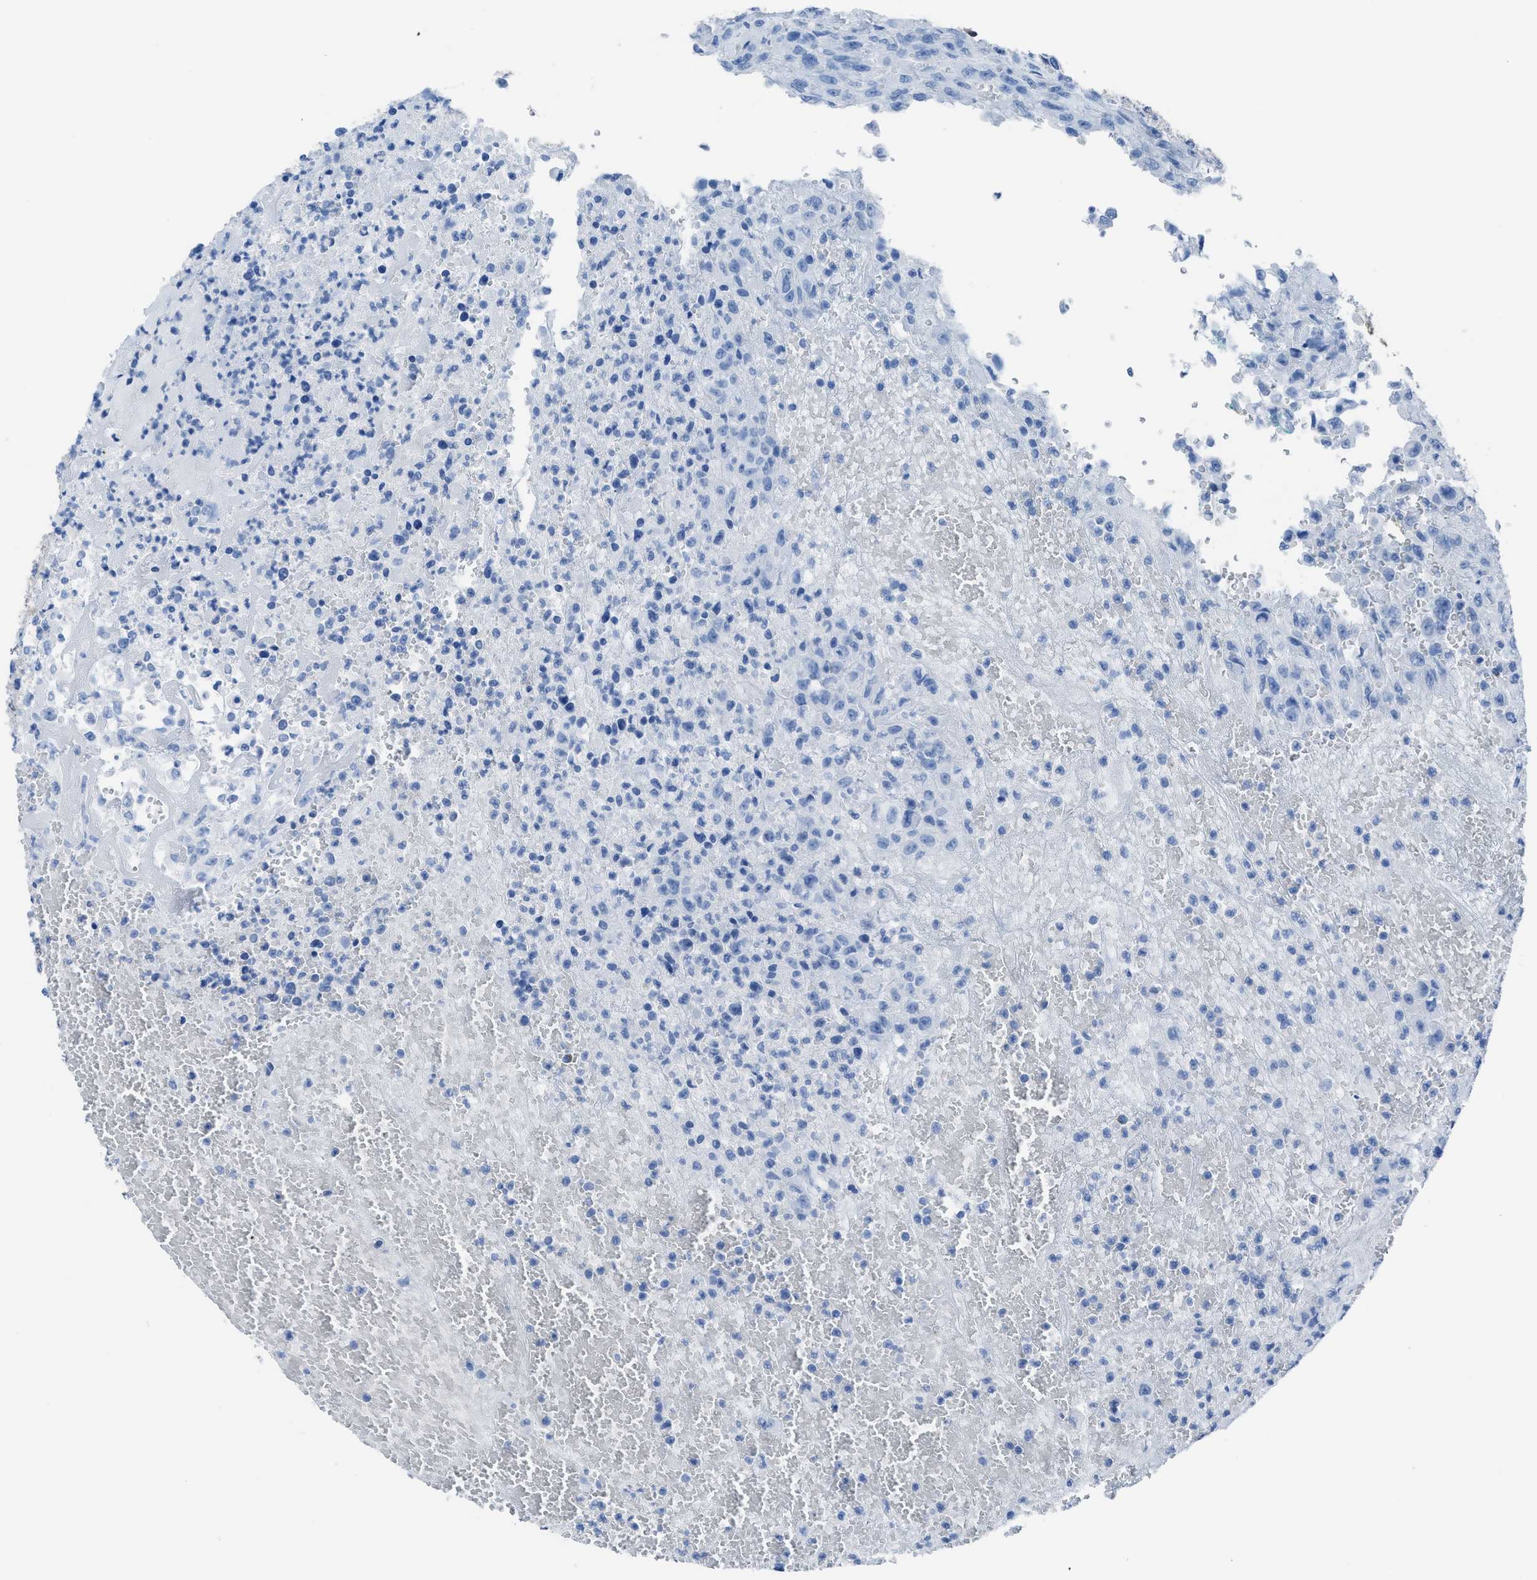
{"staining": {"intensity": "negative", "quantity": "none", "location": "none"}, "tissue": "urothelial cancer", "cell_type": "Tumor cells", "image_type": "cancer", "snomed": [{"axis": "morphology", "description": "Urothelial carcinoma, High grade"}, {"axis": "topography", "description": "Urinary bladder"}], "caption": "A high-resolution image shows IHC staining of high-grade urothelial carcinoma, which exhibits no significant staining in tumor cells.", "gene": "CDKN2A", "patient": {"sex": "male", "age": 46}}